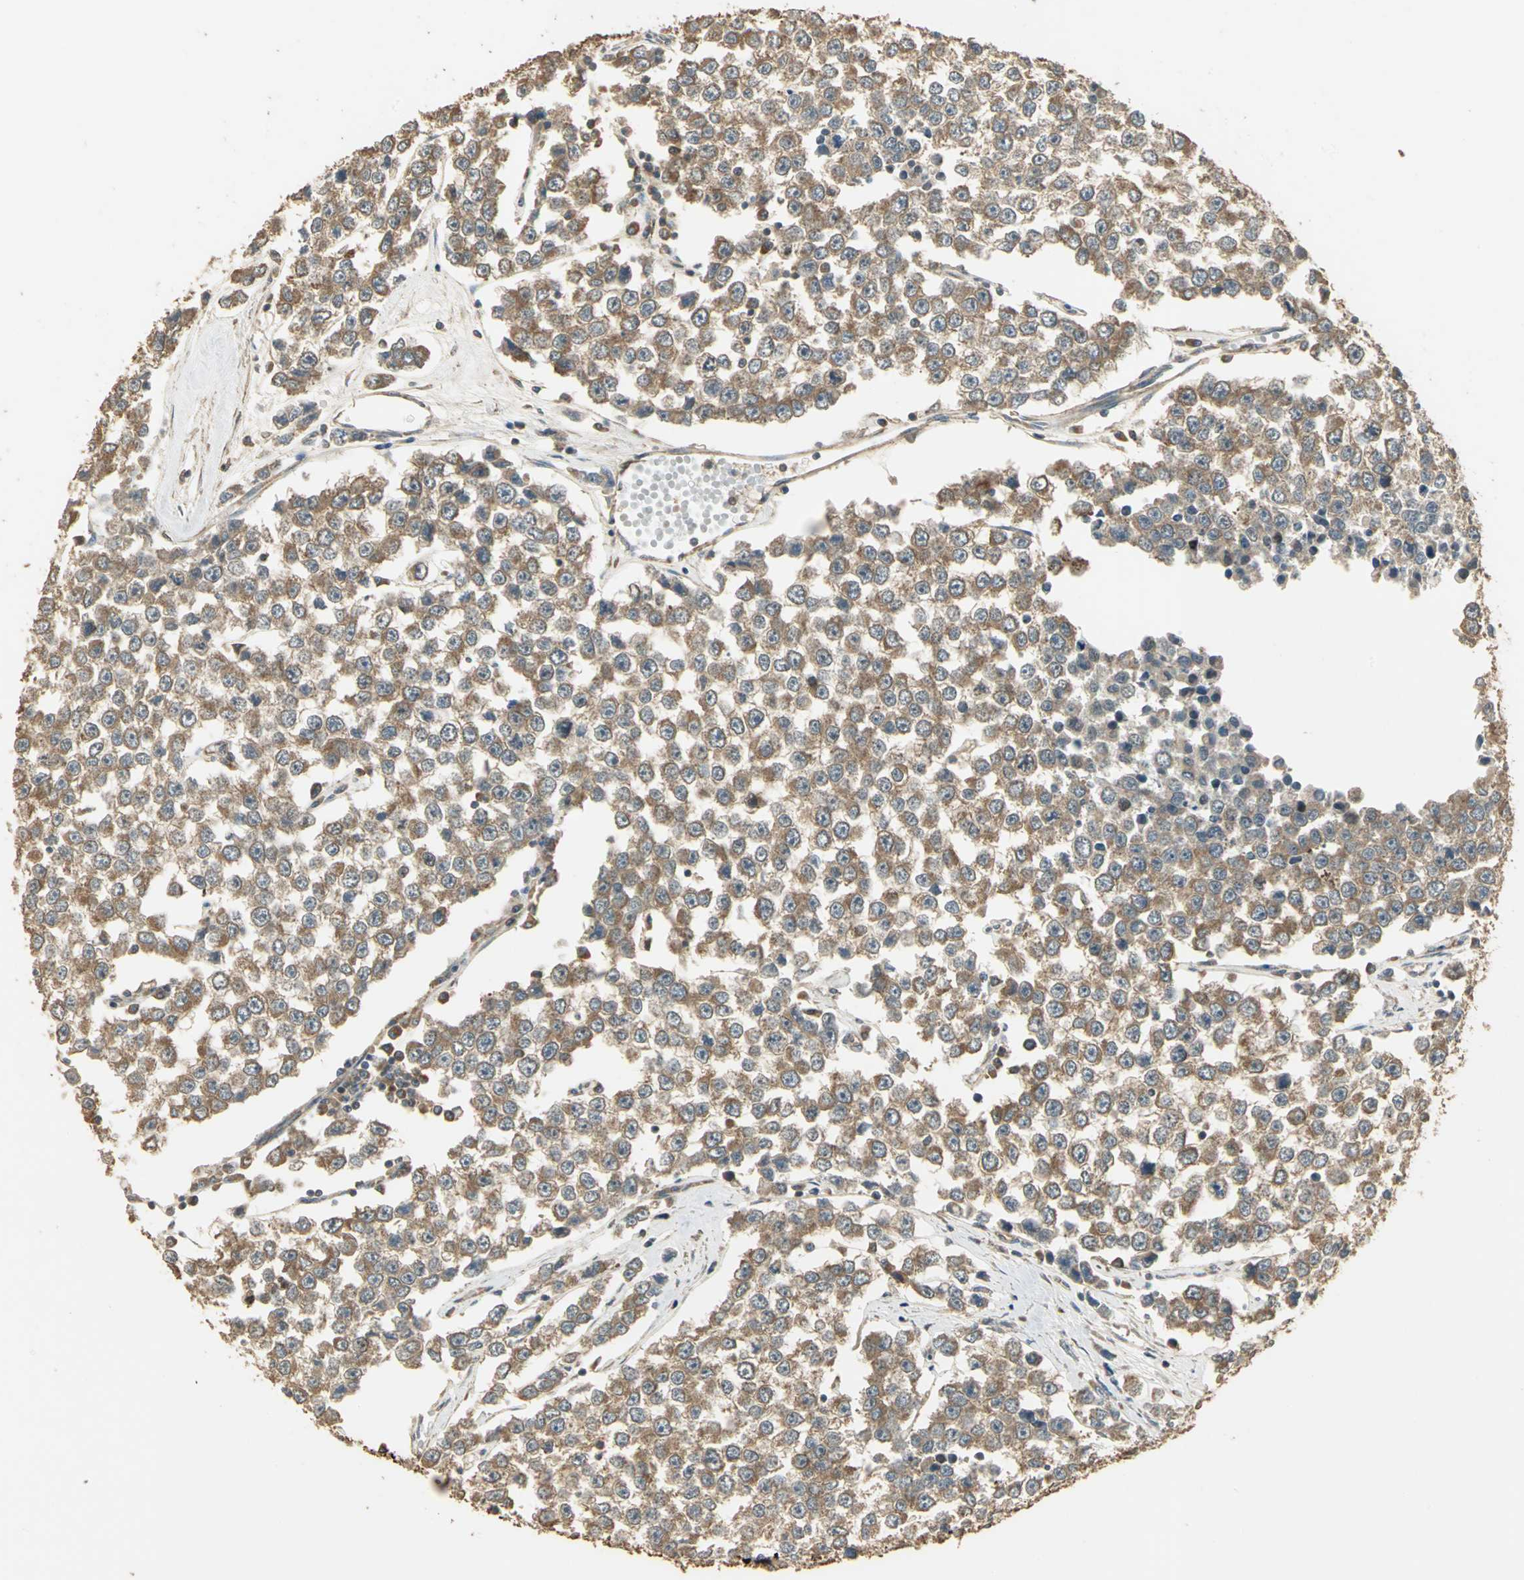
{"staining": {"intensity": "moderate", "quantity": ">75%", "location": "cytoplasmic/membranous"}, "tissue": "testis cancer", "cell_type": "Tumor cells", "image_type": "cancer", "snomed": [{"axis": "morphology", "description": "Seminoma, NOS"}, {"axis": "morphology", "description": "Carcinoma, Embryonal, NOS"}, {"axis": "topography", "description": "Testis"}], "caption": "This image exhibits testis embryonal carcinoma stained with immunohistochemistry to label a protein in brown. The cytoplasmic/membranous of tumor cells show moderate positivity for the protein. Nuclei are counter-stained blue.", "gene": "KANK1", "patient": {"sex": "male", "age": 52}}